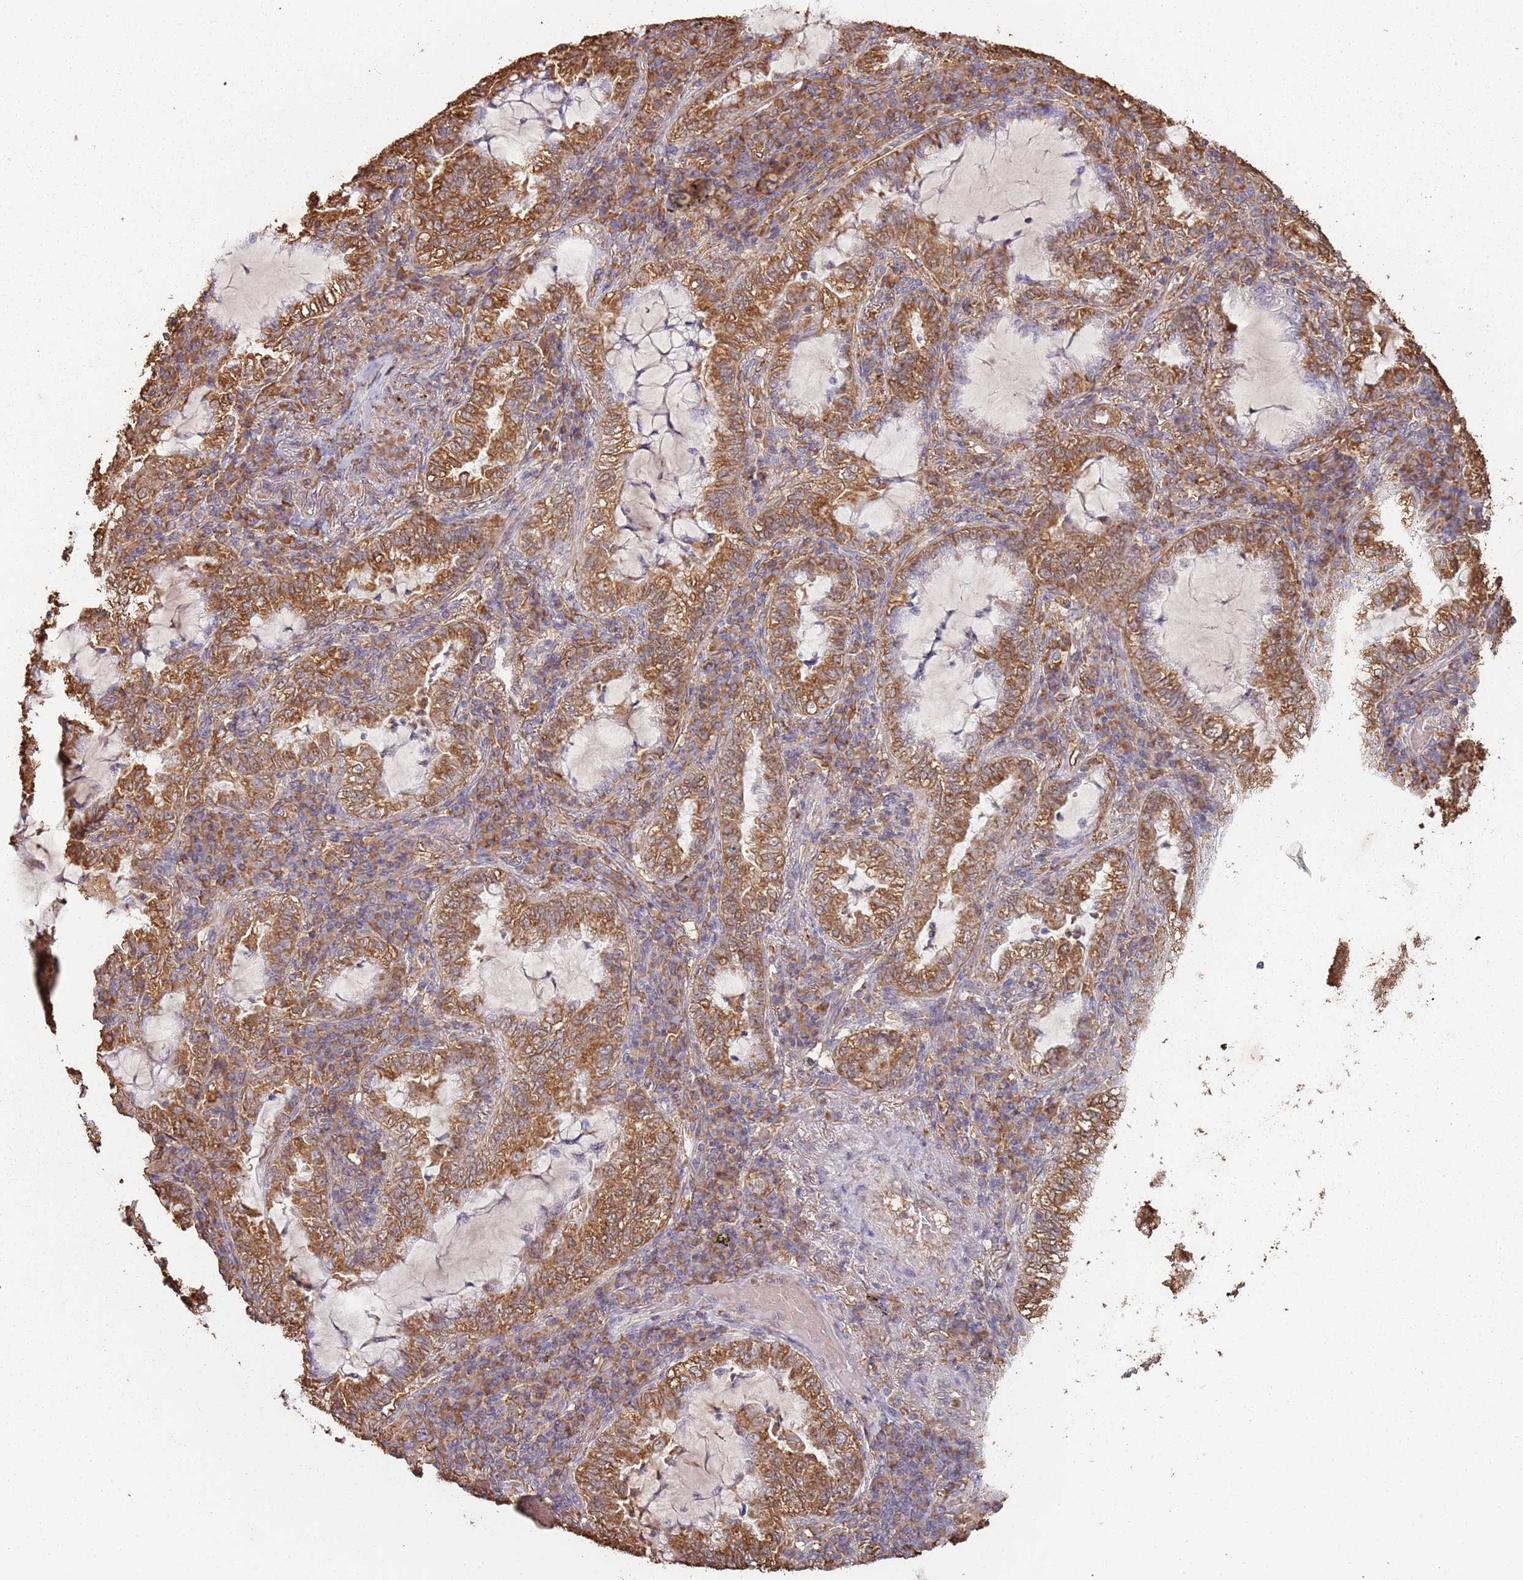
{"staining": {"intensity": "moderate", "quantity": ">75%", "location": "cytoplasmic/membranous"}, "tissue": "lung cancer", "cell_type": "Tumor cells", "image_type": "cancer", "snomed": [{"axis": "morphology", "description": "Adenocarcinoma, NOS"}, {"axis": "topography", "description": "Lung"}], "caption": "Adenocarcinoma (lung) was stained to show a protein in brown. There is medium levels of moderate cytoplasmic/membranous expression in approximately >75% of tumor cells.", "gene": "ATOSB", "patient": {"sex": "female", "age": 73}}